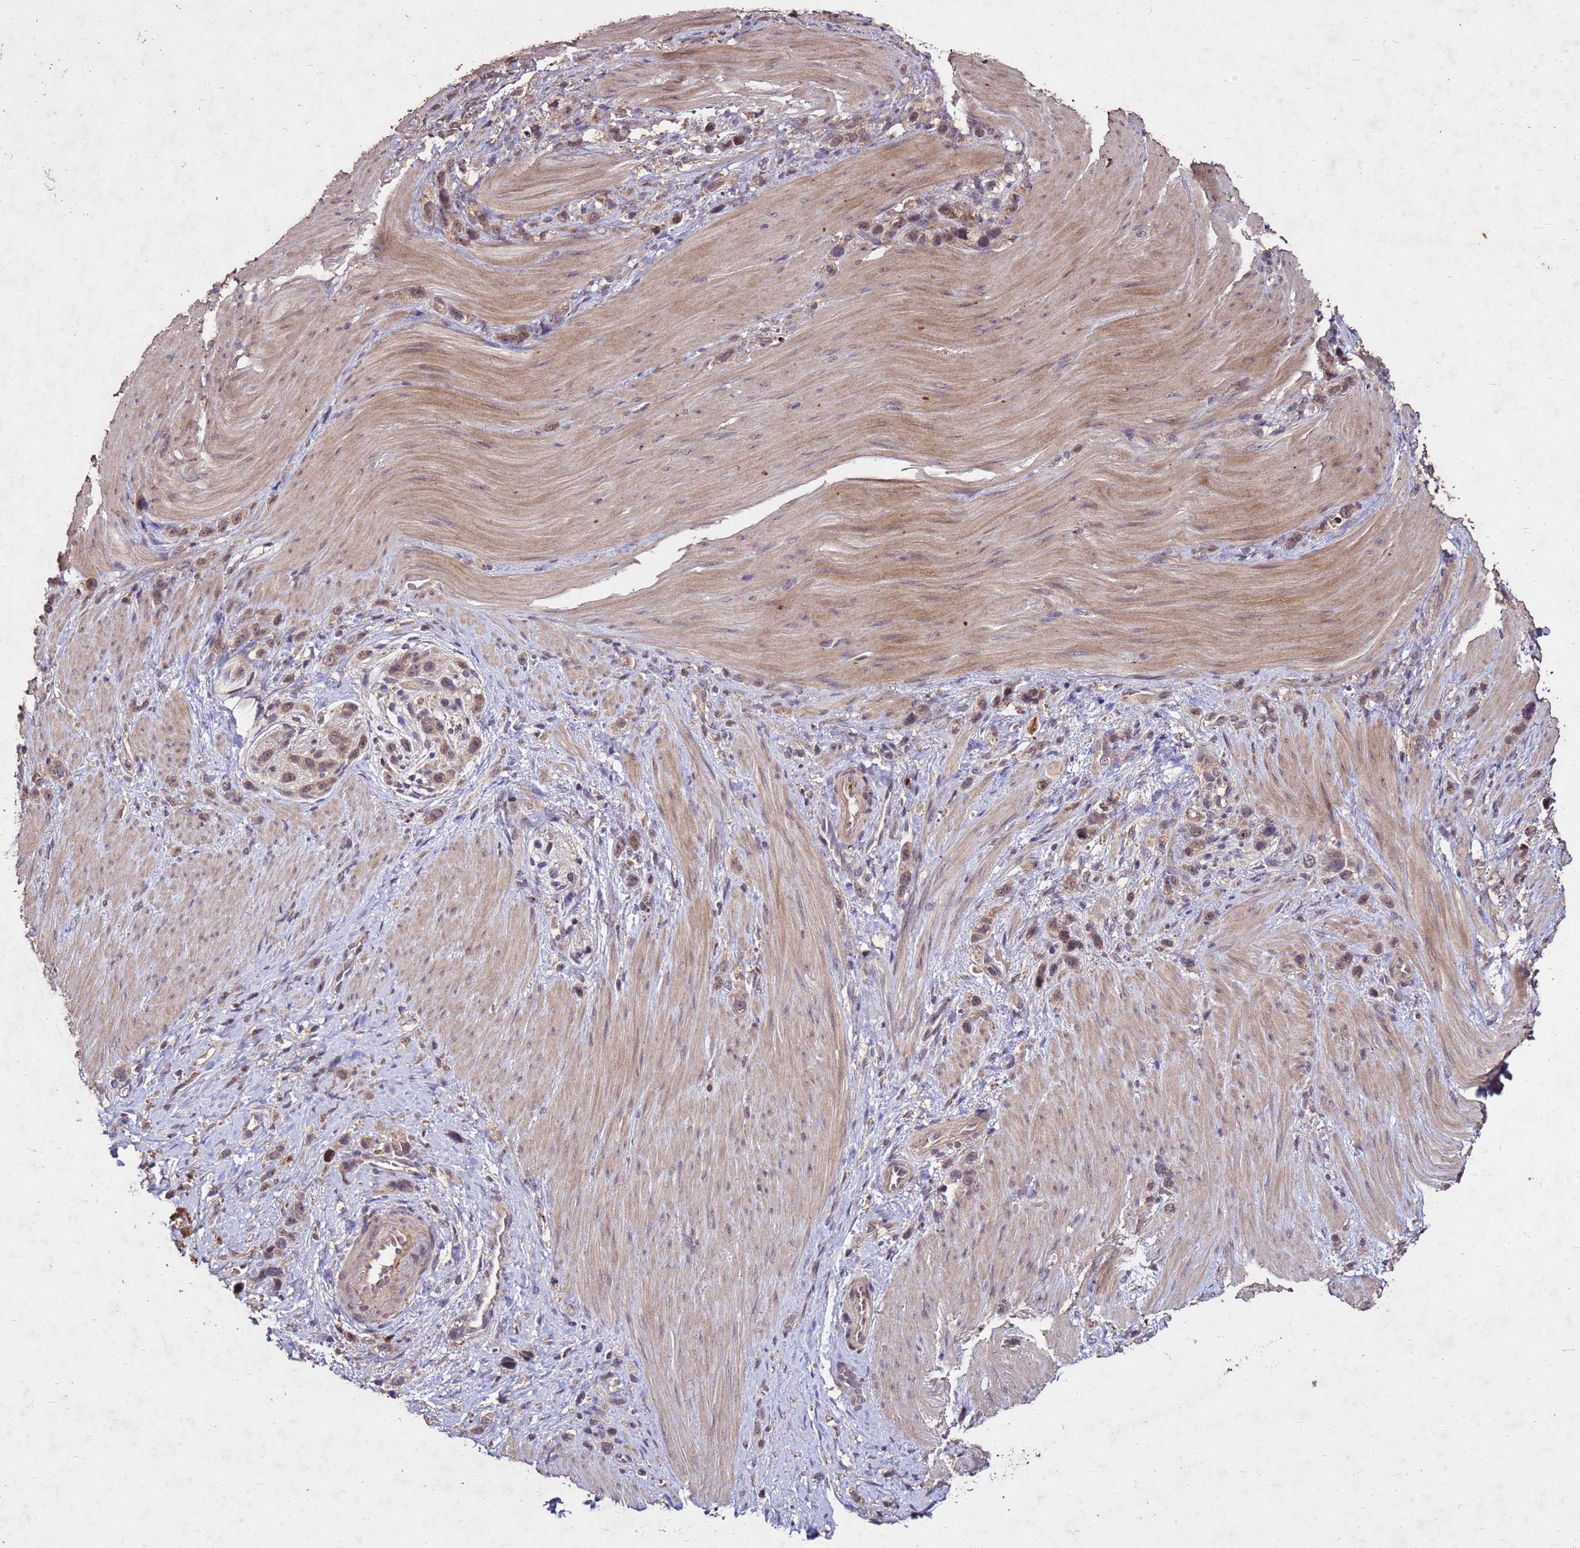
{"staining": {"intensity": "weak", "quantity": ">75%", "location": "cytoplasmic/membranous"}, "tissue": "stomach cancer", "cell_type": "Tumor cells", "image_type": "cancer", "snomed": [{"axis": "morphology", "description": "Adenocarcinoma, NOS"}, {"axis": "topography", "description": "Stomach"}], "caption": "This photomicrograph exhibits adenocarcinoma (stomach) stained with immunohistochemistry (IHC) to label a protein in brown. The cytoplasmic/membranous of tumor cells show weak positivity for the protein. Nuclei are counter-stained blue.", "gene": "TOR4A", "patient": {"sex": "female", "age": 65}}